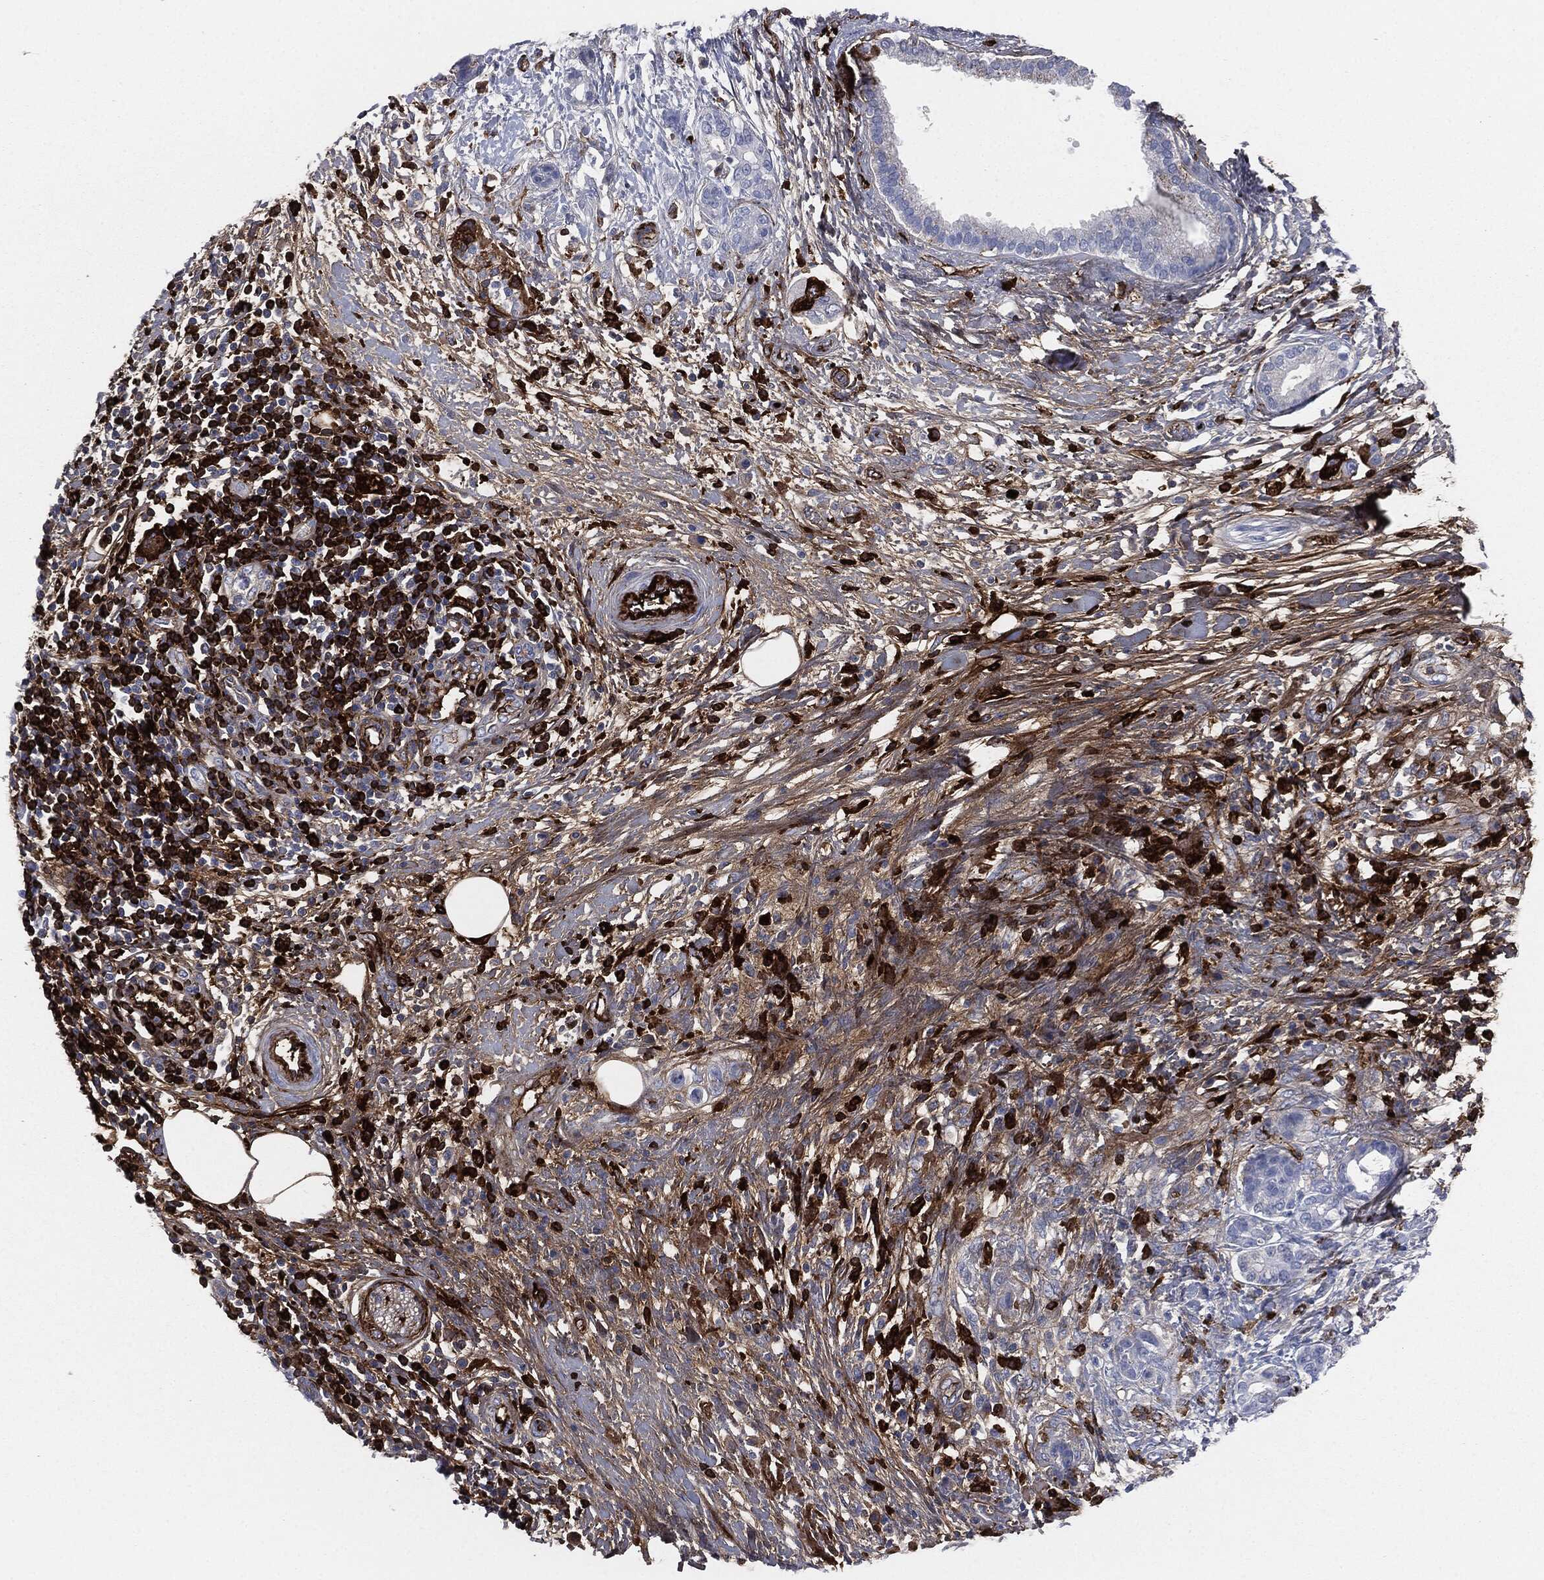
{"staining": {"intensity": "negative", "quantity": "none", "location": "none"}, "tissue": "pancreatic cancer", "cell_type": "Tumor cells", "image_type": "cancer", "snomed": [{"axis": "morphology", "description": "Adenocarcinoma, NOS"}, {"axis": "topography", "description": "Pancreas"}], "caption": "Immunohistochemistry image of human adenocarcinoma (pancreatic) stained for a protein (brown), which demonstrates no expression in tumor cells. (DAB immunohistochemistry (IHC) with hematoxylin counter stain).", "gene": "APOB", "patient": {"sex": "female", "age": 73}}